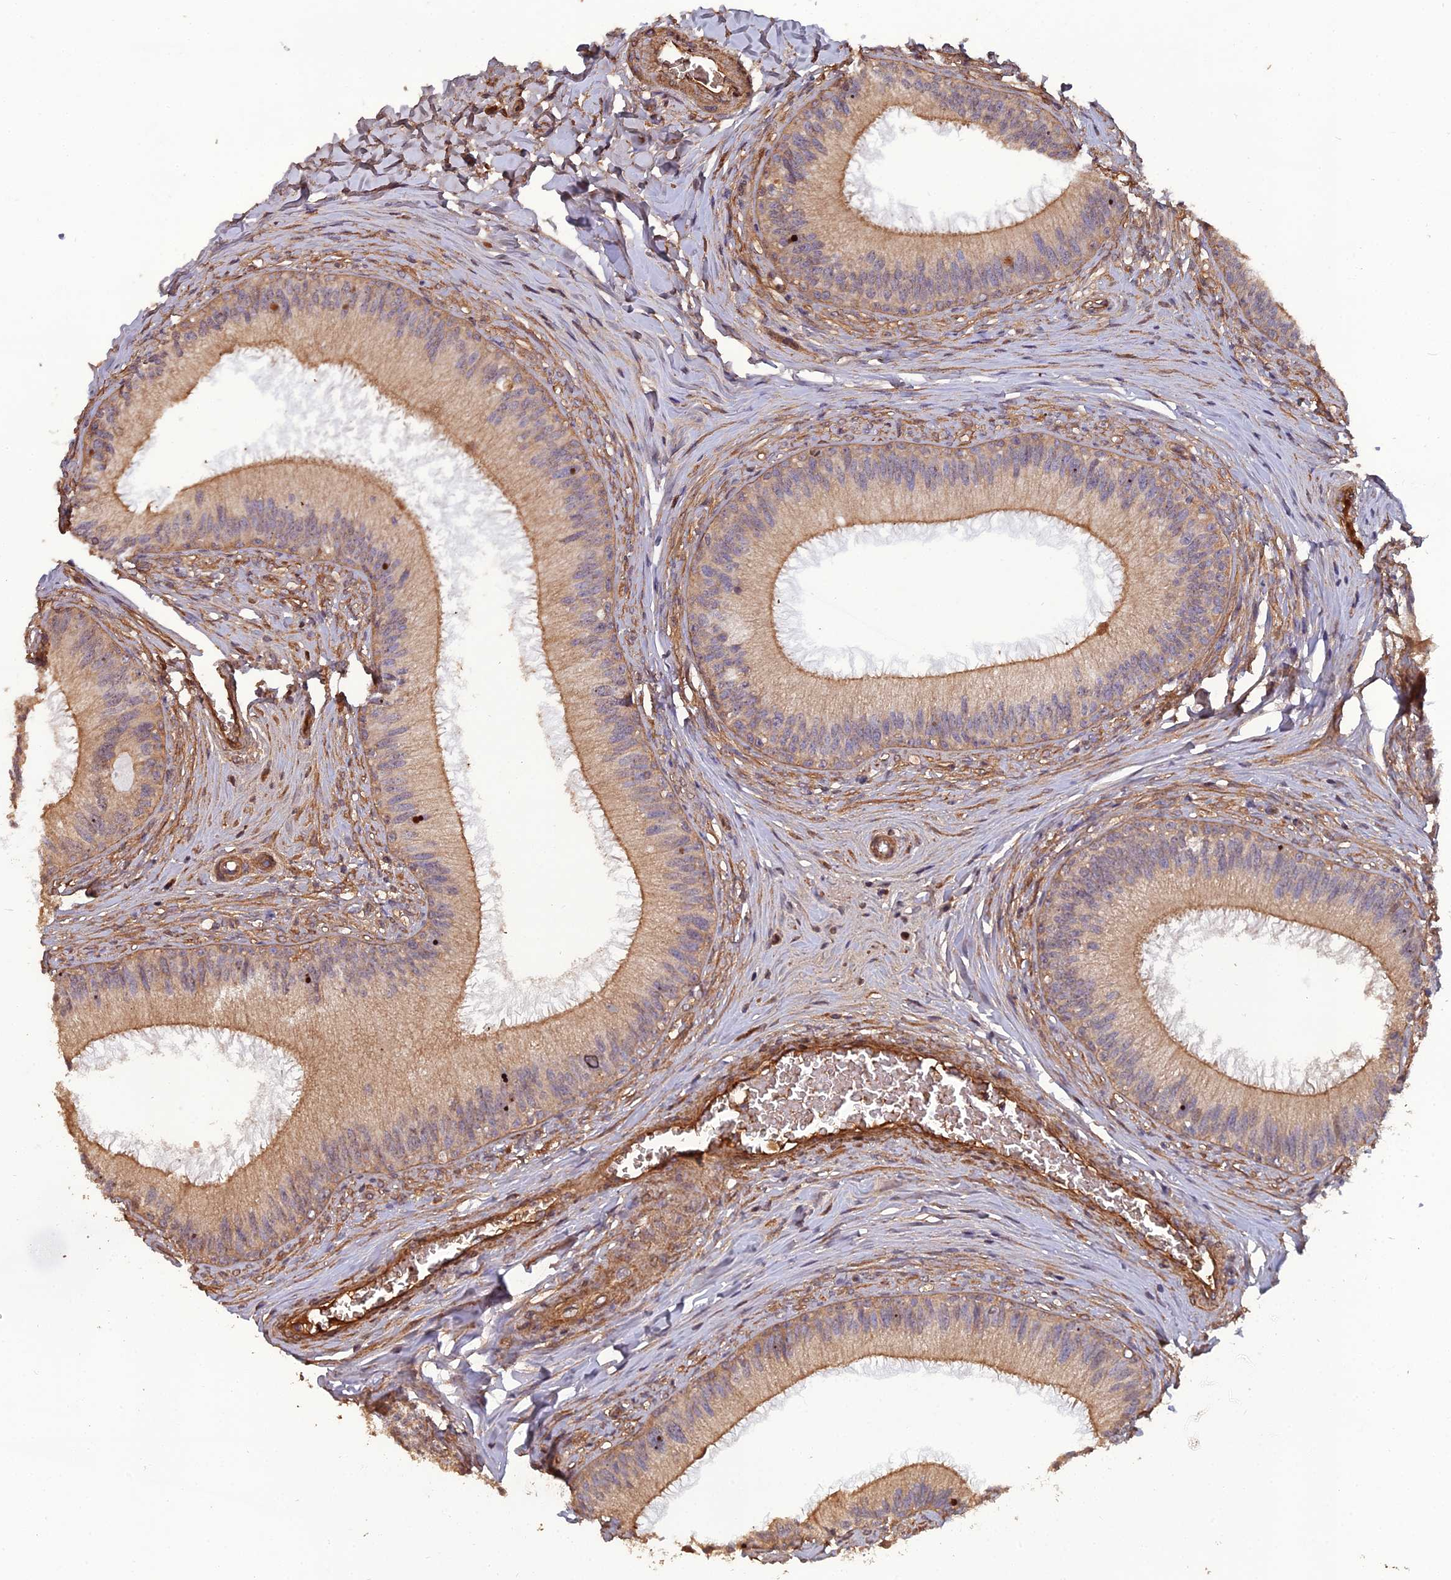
{"staining": {"intensity": "moderate", "quantity": ">75%", "location": "cytoplasmic/membranous"}, "tissue": "epididymis", "cell_type": "Glandular cells", "image_type": "normal", "snomed": [{"axis": "morphology", "description": "Normal tissue, NOS"}, {"axis": "topography", "description": "Epididymis"}], "caption": "Immunohistochemical staining of normal human epididymis demonstrates >75% levels of moderate cytoplasmic/membranous protein positivity in about >75% of glandular cells.", "gene": "ATP6V0A2", "patient": {"sex": "male", "age": 27}}